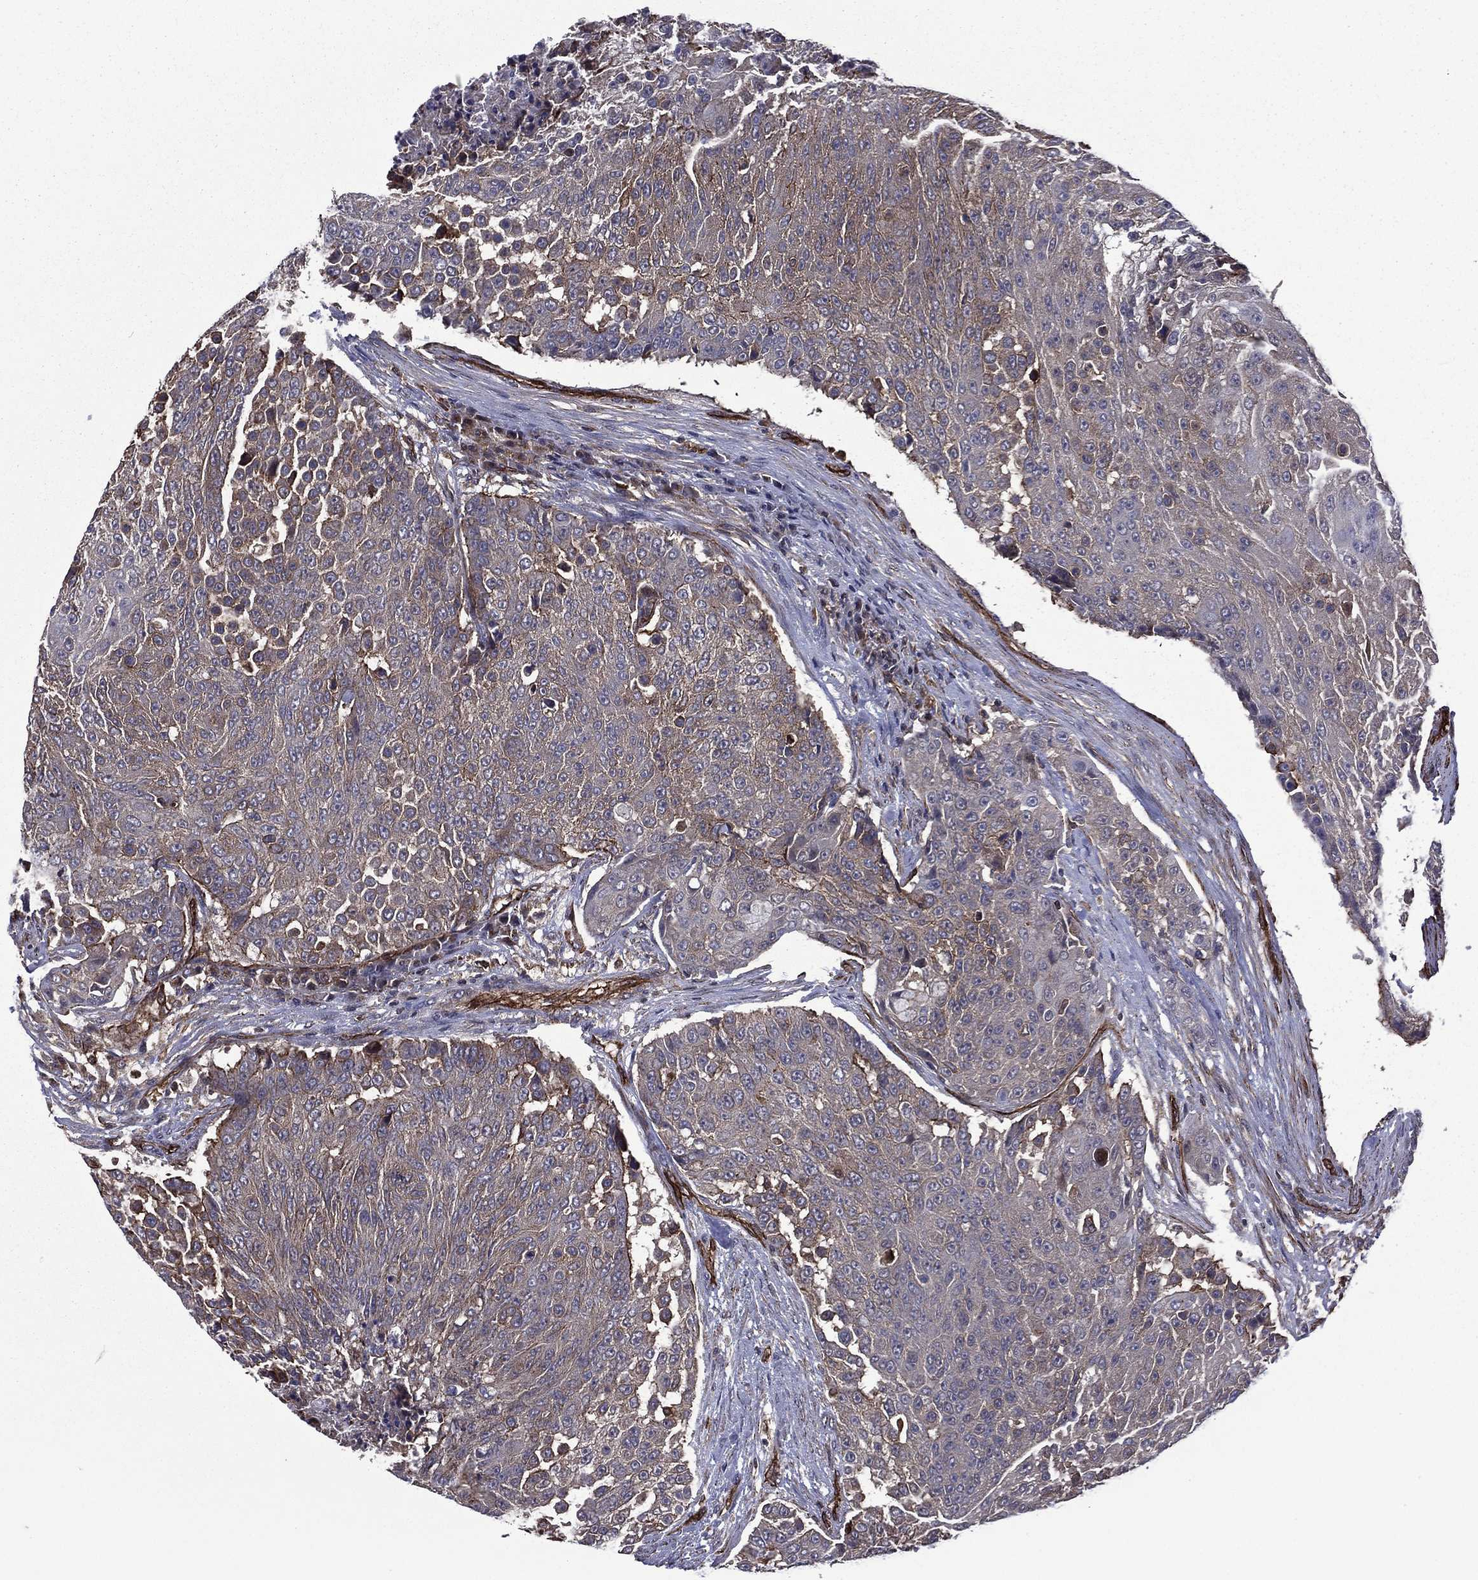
{"staining": {"intensity": "negative", "quantity": "none", "location": "none"}, "tissue": "urothelial cancer", "cell_type": "Tumor cells", "image_type": "cancer", "snomed": [{"axis": "morphology", "description": "Urothelial carcinoma, High grade"}, {"axis": "topography", "description": "Urinary bladder"}], "caption": "An immunohistochemistry (IHC) image of urothelial cancer is shown. There is no staining in tumor cells of urothelial cancer. (DAB (3,3'-diaminobenzidine) immunohistochemistry (IHC), high magnification).", "gene": "PLPP3", "patient": {"sex": "female", "age": 63}}